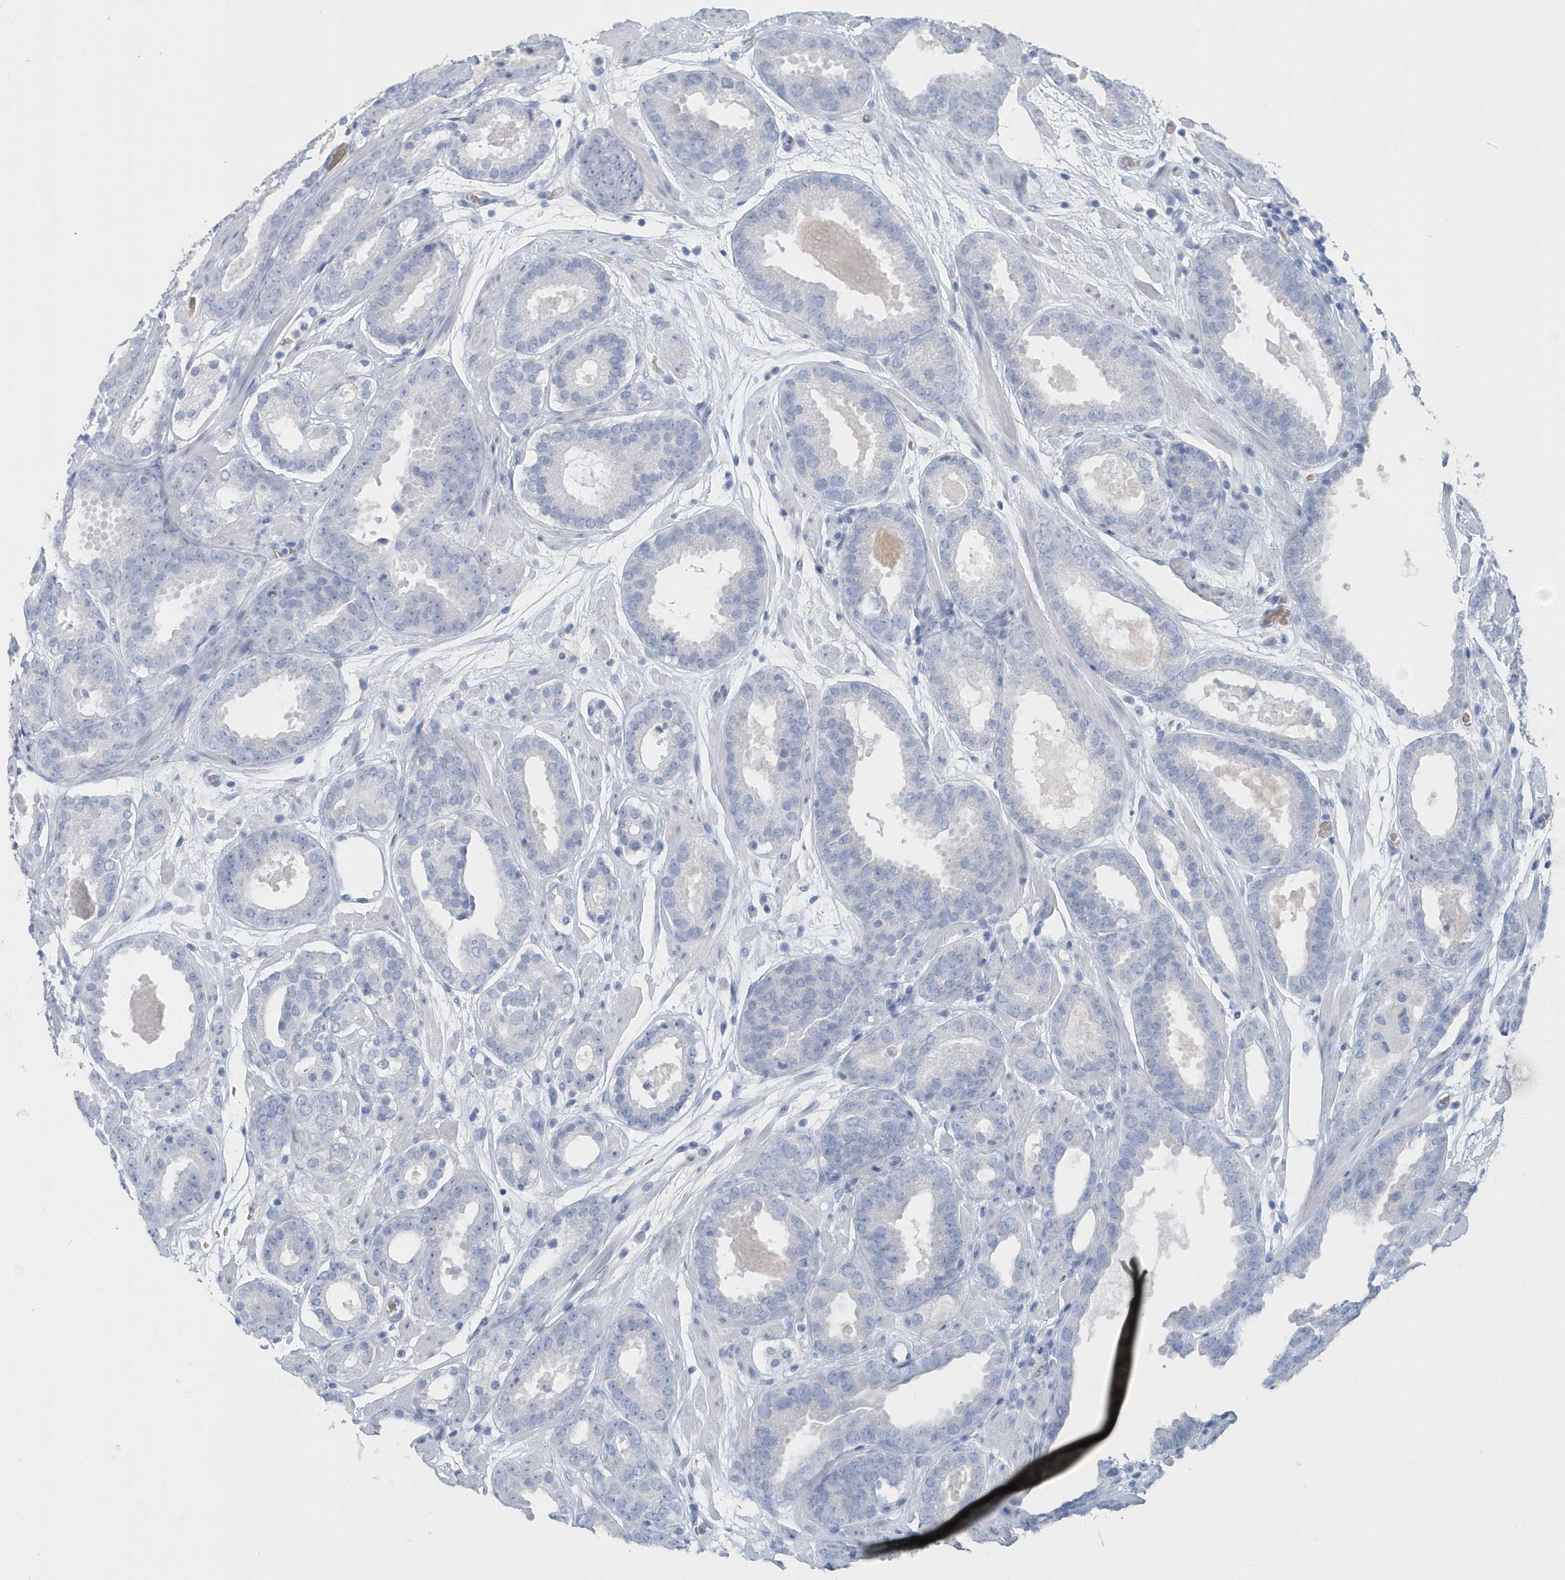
{"staining": {"intensity": "negative", "quantity": "none", "location": "none"}, "tissue": "prostate cancer", "cell_type": "Tumor cells", "image_type": "cancer", "snomed": [{"axis": "morphology", "description": "Adenocarcinoma, Low grade"}, {"axis": "topography", "description": "Prostate"}], "caption": "High magnification brightfield microscopy of adenocarcinoma (low-grade) (prostate) stained with DAB (brown) and counterstained with hematoxylin (blue): tumor cells show no significant staining. (Brightfield microscopy of DAB (3,3'-diaminobenzidine) immunohistochemistry (IHC) at high magnification).", "gene": "HBA2", "patient": {"sex": "male", "age": 69}}